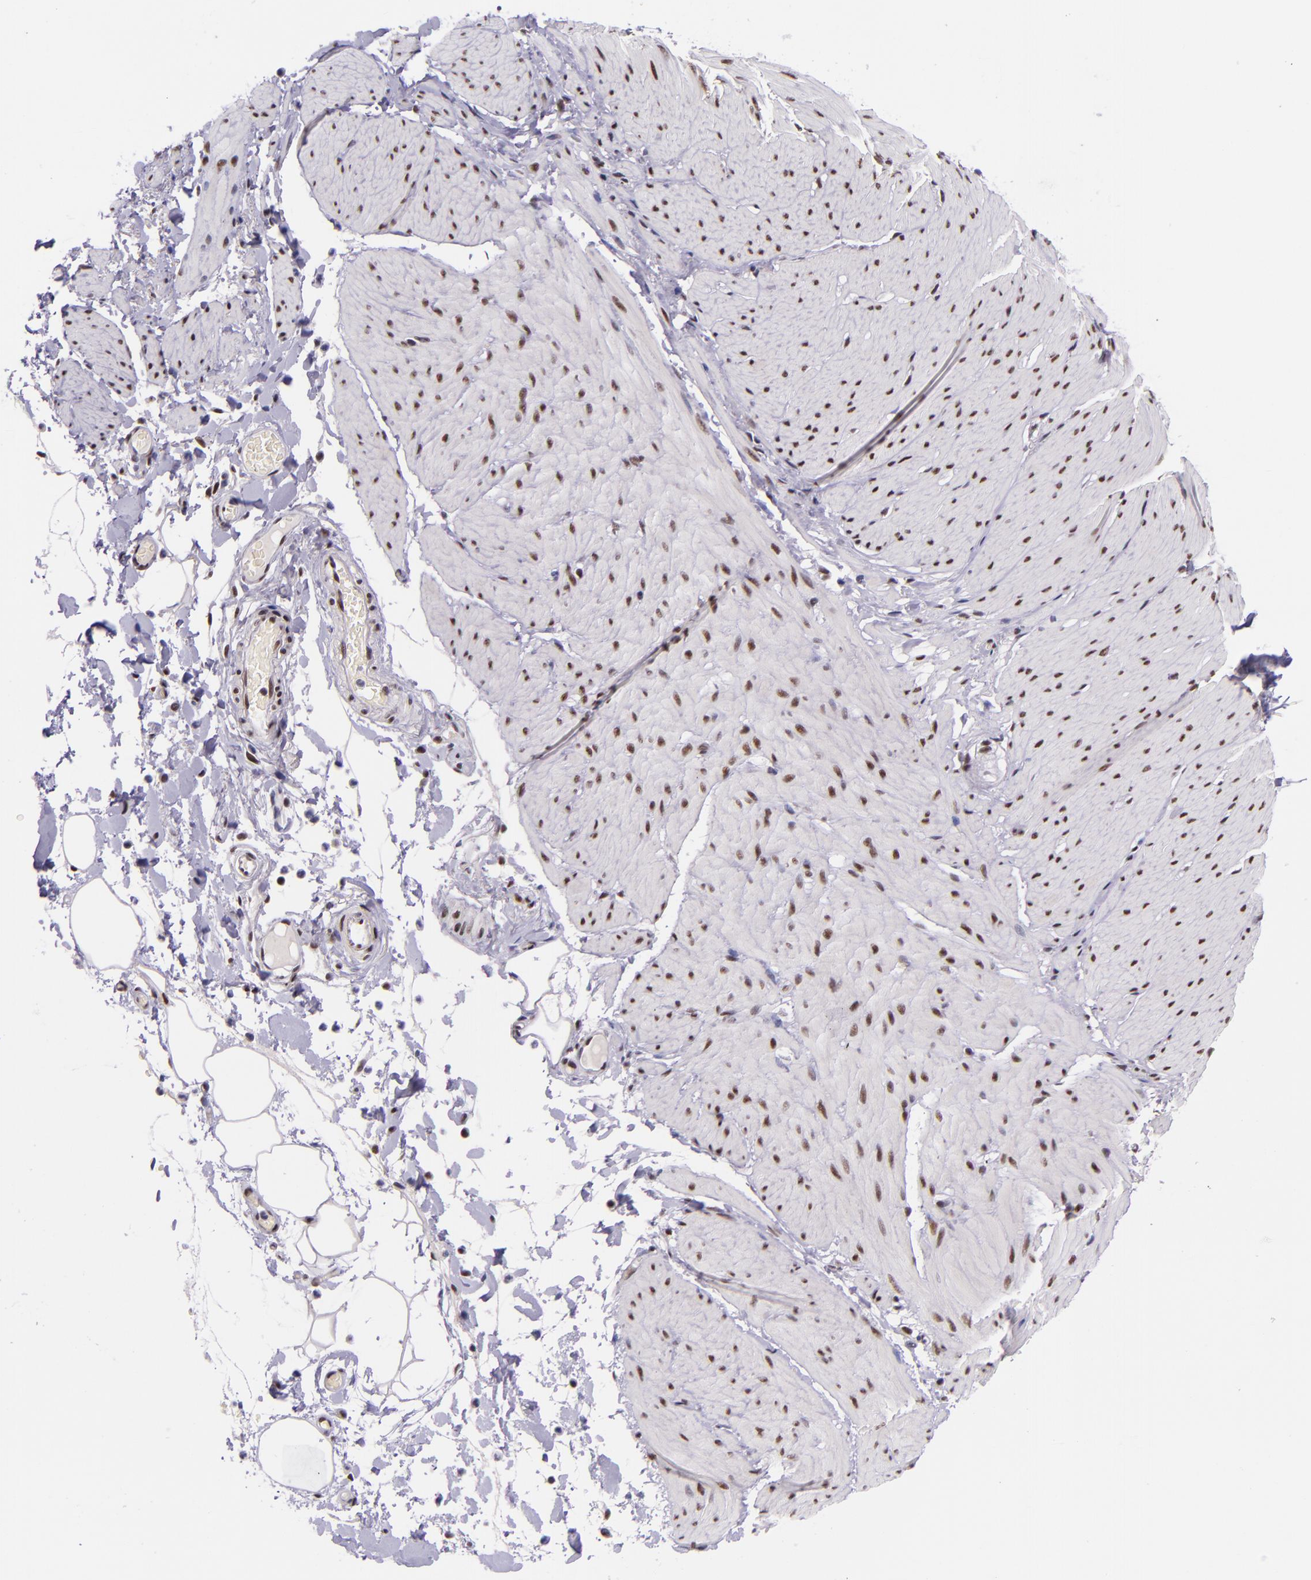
{"staining": {"intensity": "moderate", "quantity": "25%-75%", "location": "nuclear"}, "tissue": "smooth muscle", "cell_type": "Smooth muscle cells", "image_type": "normal", "snomed": [{"axis": "morphology", "description": "Normal tissue, NOS"}, {"axis": "topography", "description": "Smooth muscle"}, {"axis": "topography", "description": "Colon"}], "caption": "Approximately 25%-75% of smooth muscle cells in unremarkable human smooth muscle demonstrate moderate nuclear protein staining as visualized by brown immunohistochemical staining.", "gene": "GPKOW", "patient": {"sex": "male", "age": 67}}